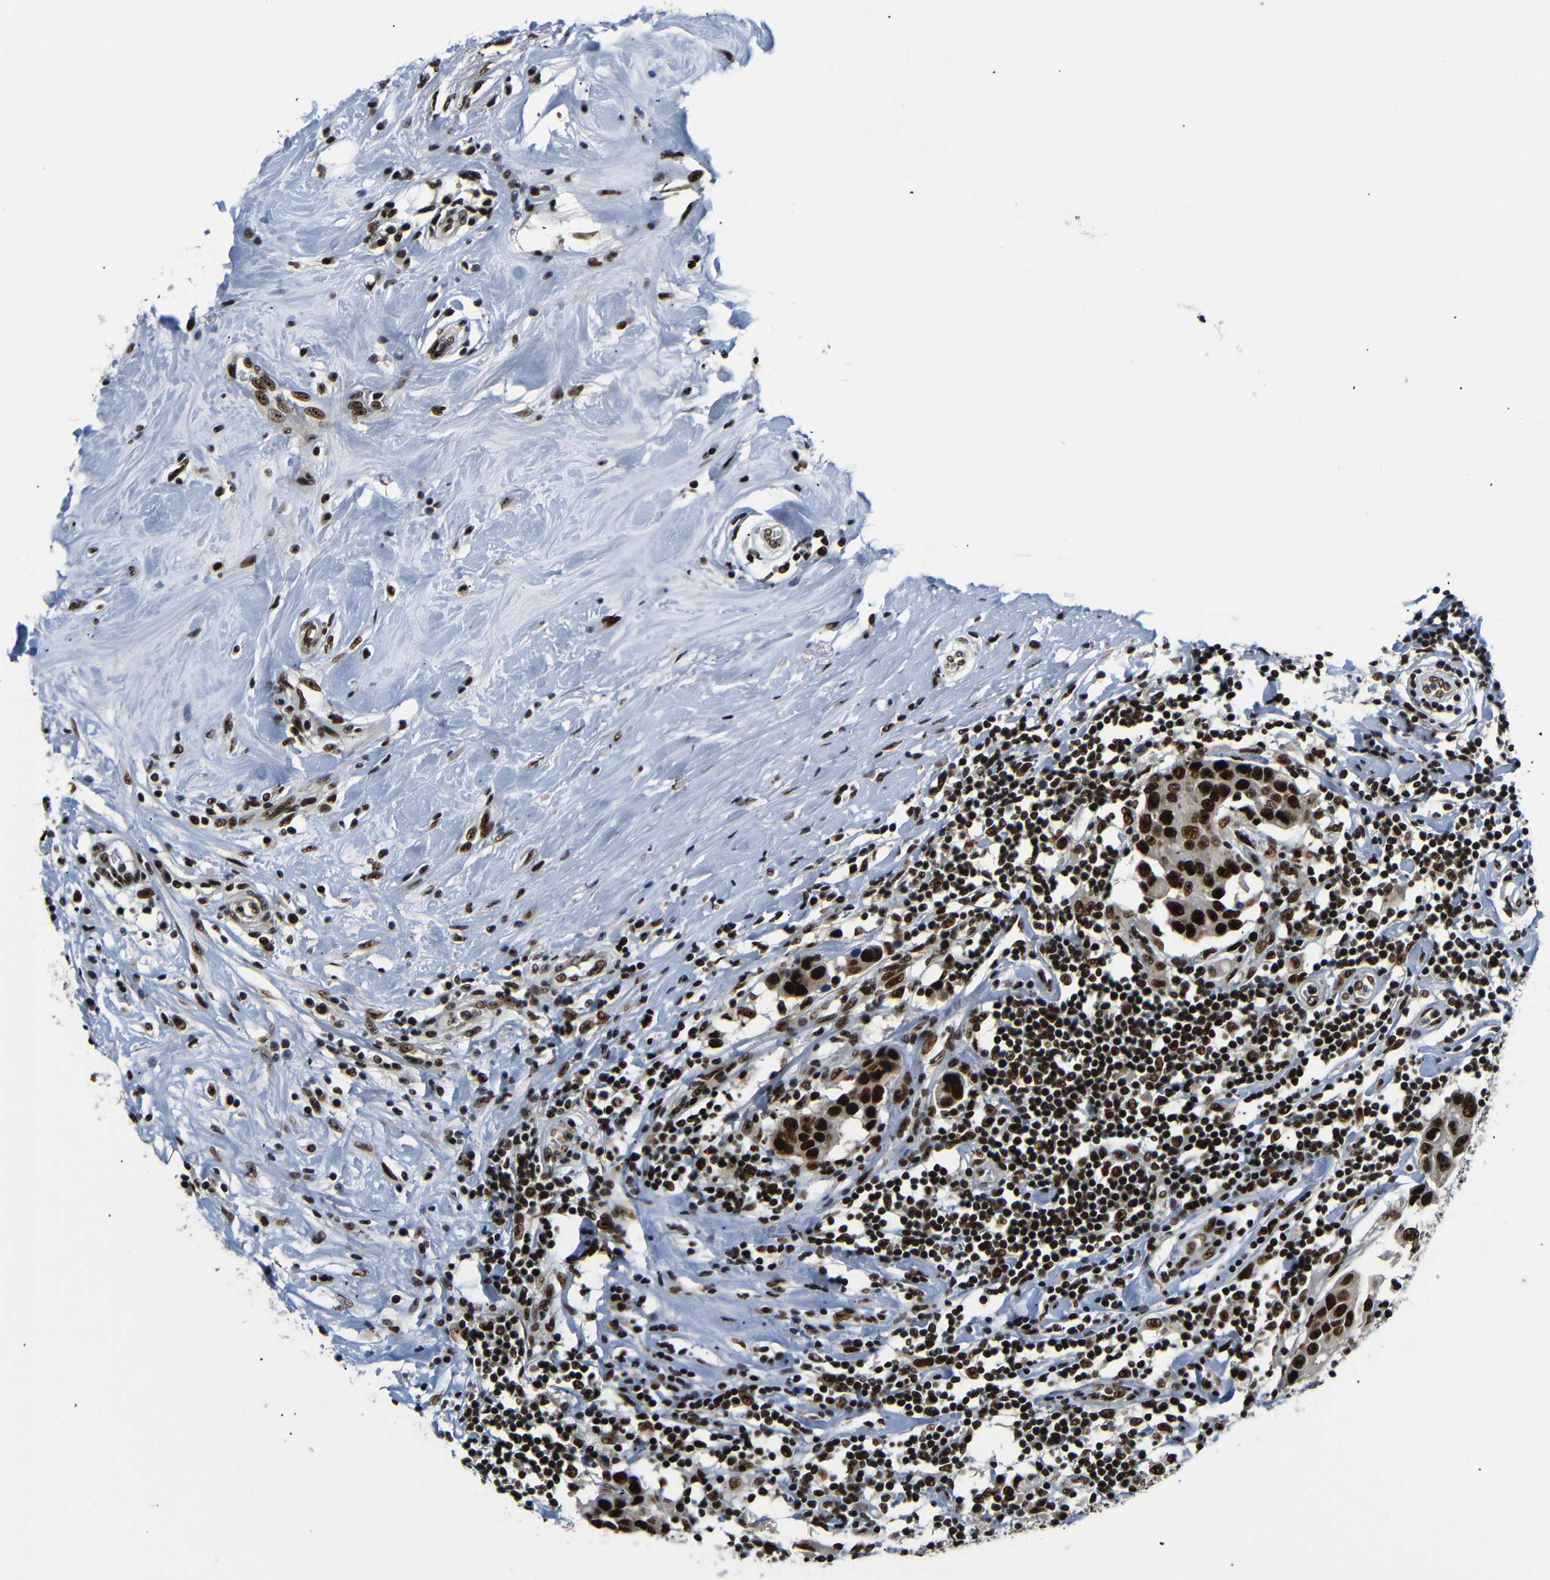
{"staining": {"intensity": "strong", "quantity": ">75%", "location": "nuclear"}, "tissue": "breast cancer", "cell_type": "Tumor cells", "image_type": "cancer", "snomed": [{"axis": "morphology", "description": "Duct carcinoma"}, {"axis": "topography", "description": "Breast"}], "caption": "Immunohistochemistry (IHC) staining of breast cancer (intraductal carcinoma), which displays high levels of strong nuclear positivity in about >75% of tumor cells indicating strong nuclear protein expression. The staining was performed using DAB (brown) for protein detection and nuclei were counterstained in hematoxylin (blue).", "gene": "SETDB2", "patient": {"sex": "female", "age": 27}}